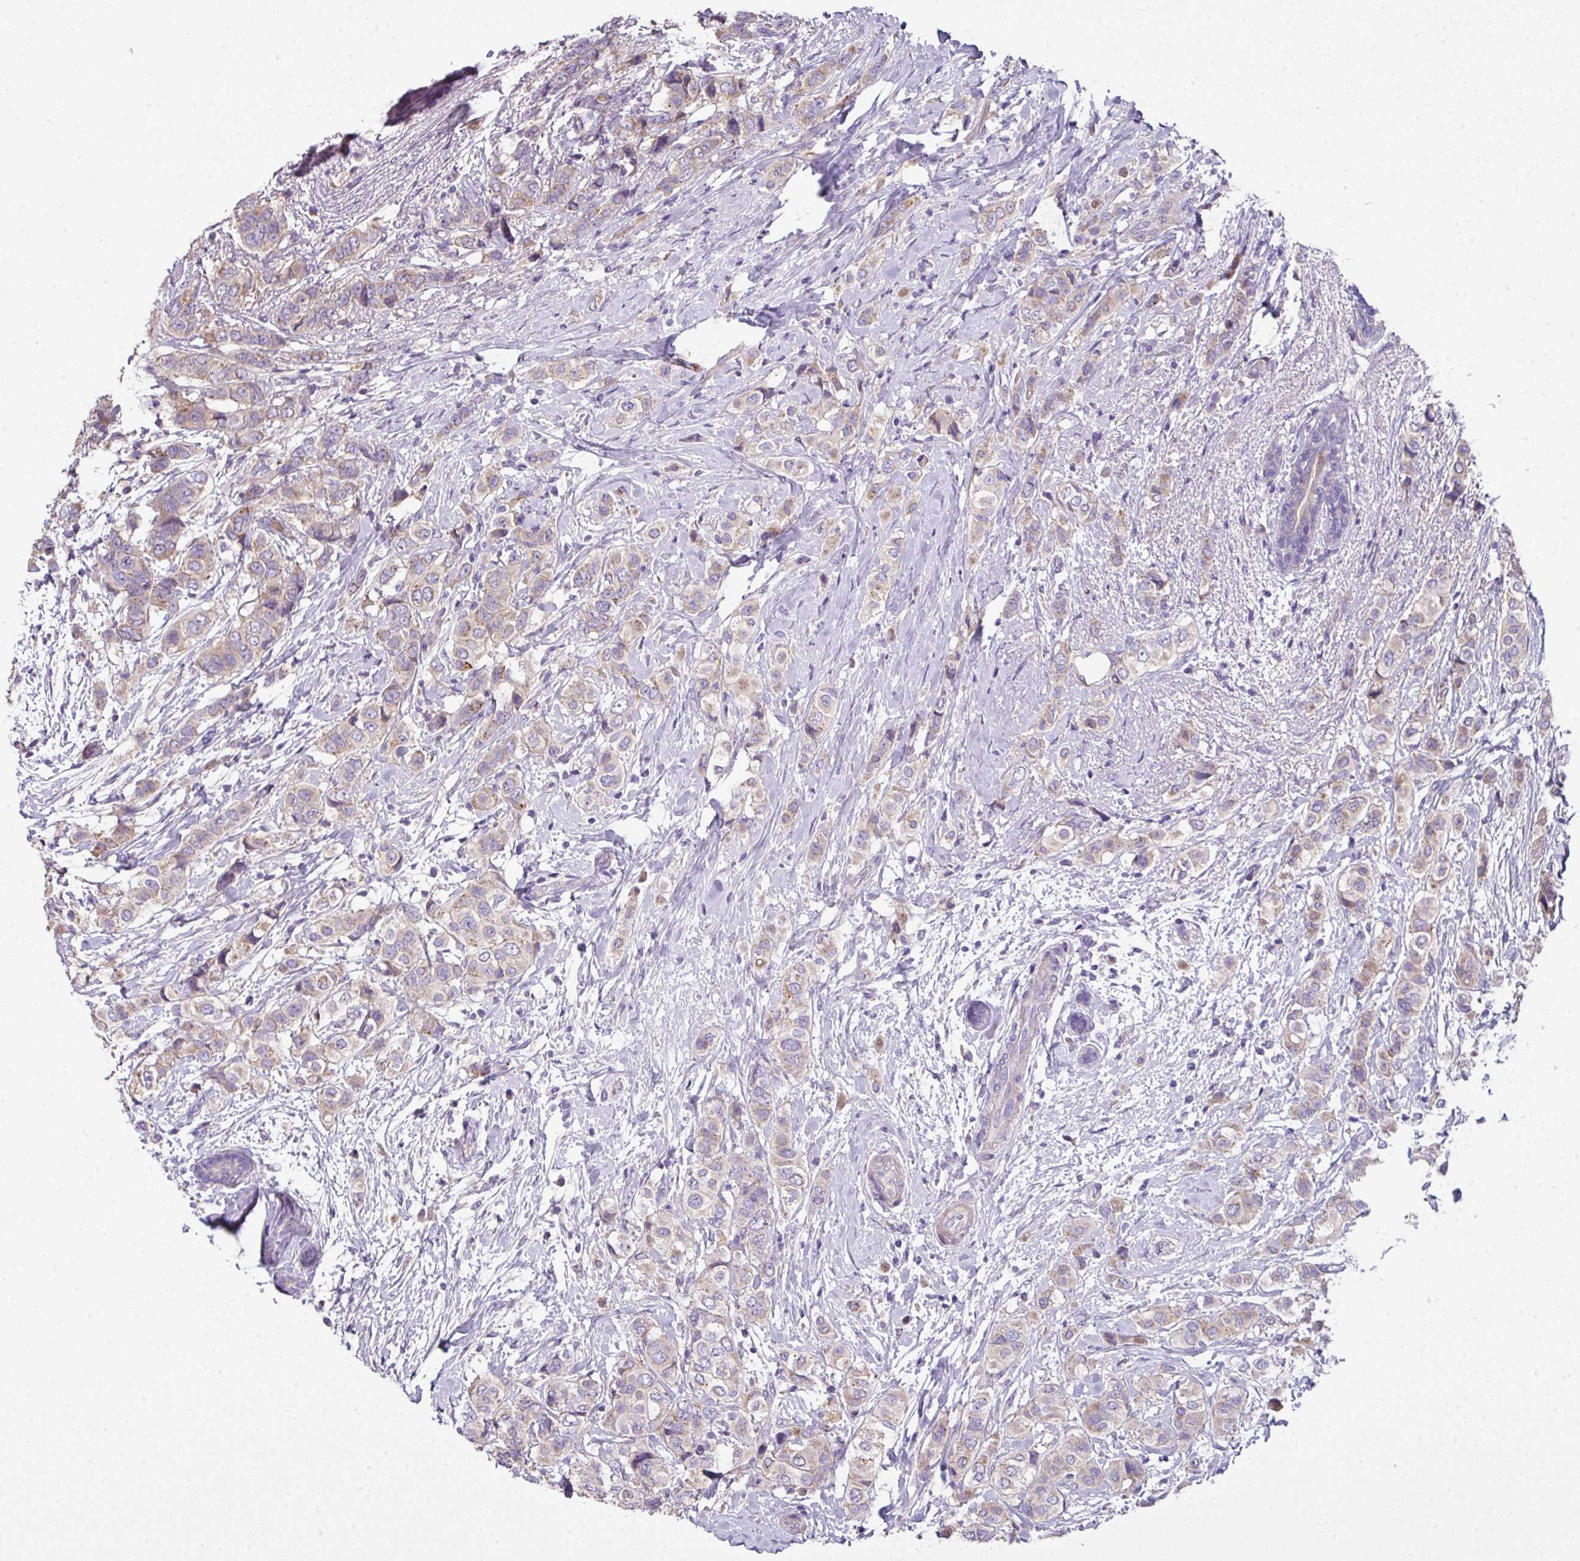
{"staining": {"intensity": "weak", "quantity": "<25%", "location": "cytoplasmic/membranous"}, "tissue": "breast cancer", "cell_type": "Tumor cells", "image_type": "cancer", "snomed": [{"axis": "morphology", "description": "Lobular carcinoma"}, {"axis": "topography", "description": "Breast"}], "caption": "IHC photomicrograph of neoplastic tissue: human breast lobular carcinoma stained with DAB (3,3'-diaminobenzidine) demonstrates no significant protein positivity in tumor cells.", "gene": "LRRC9", "patient": {"sex": "female", "age": 51}}